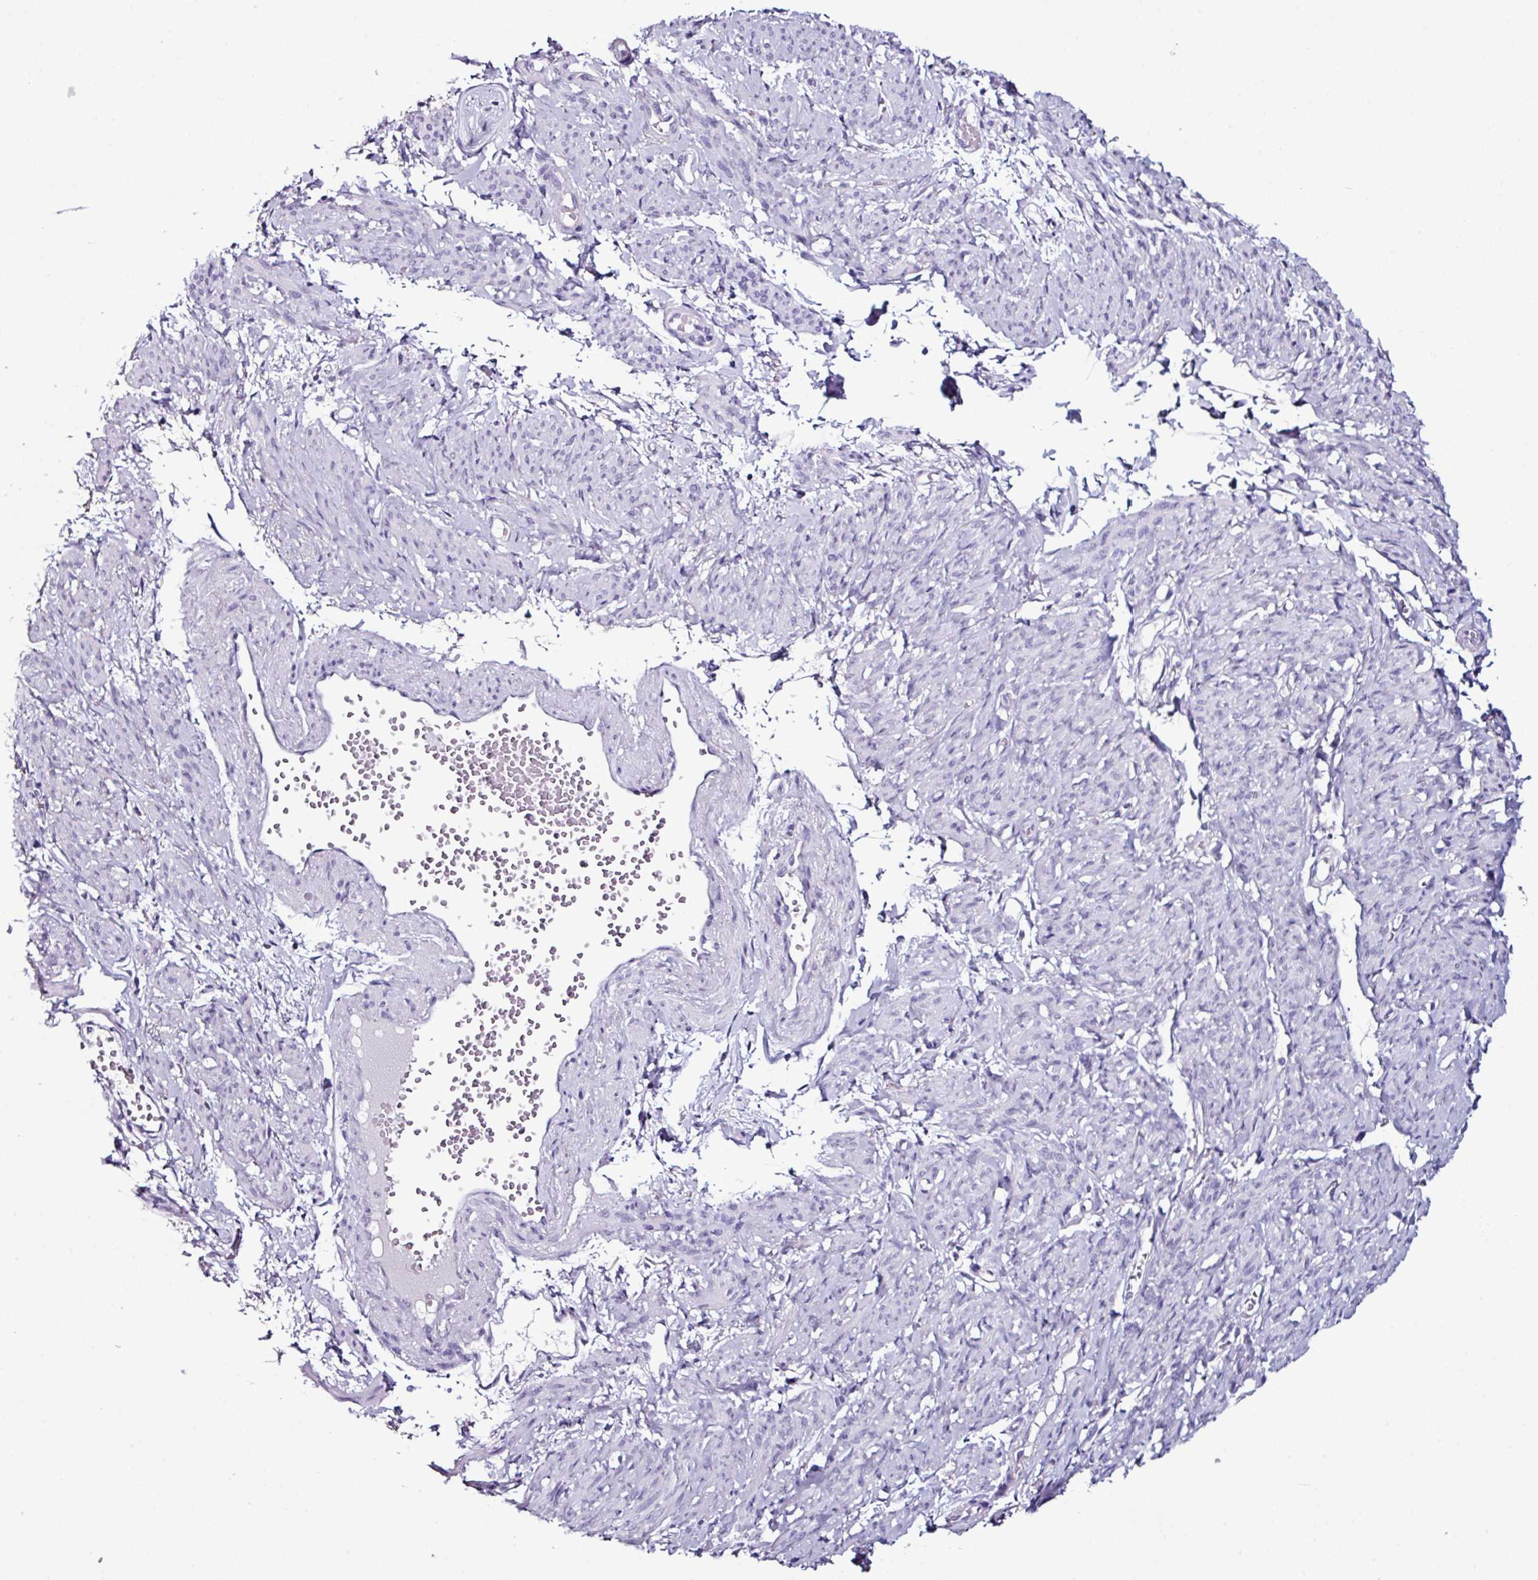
{"staining": {"intensity": "negative", "quantity": "none", "location": "none"}, "tissue": "smooth muscle", "cell_type": "Smooth muscle cells", "image_type": "normal", "snomed": [{"axis": "morphology", "description": "Normal tissue, NOS"}, {"axis": "topography", "description": "Smooth muscle"}], "caption": "Smooth muscle cells show no significant expression in unremarkable smooth muscle.", "gene": "GLP2R", "patient": {"sex": "female", "age": 65}}